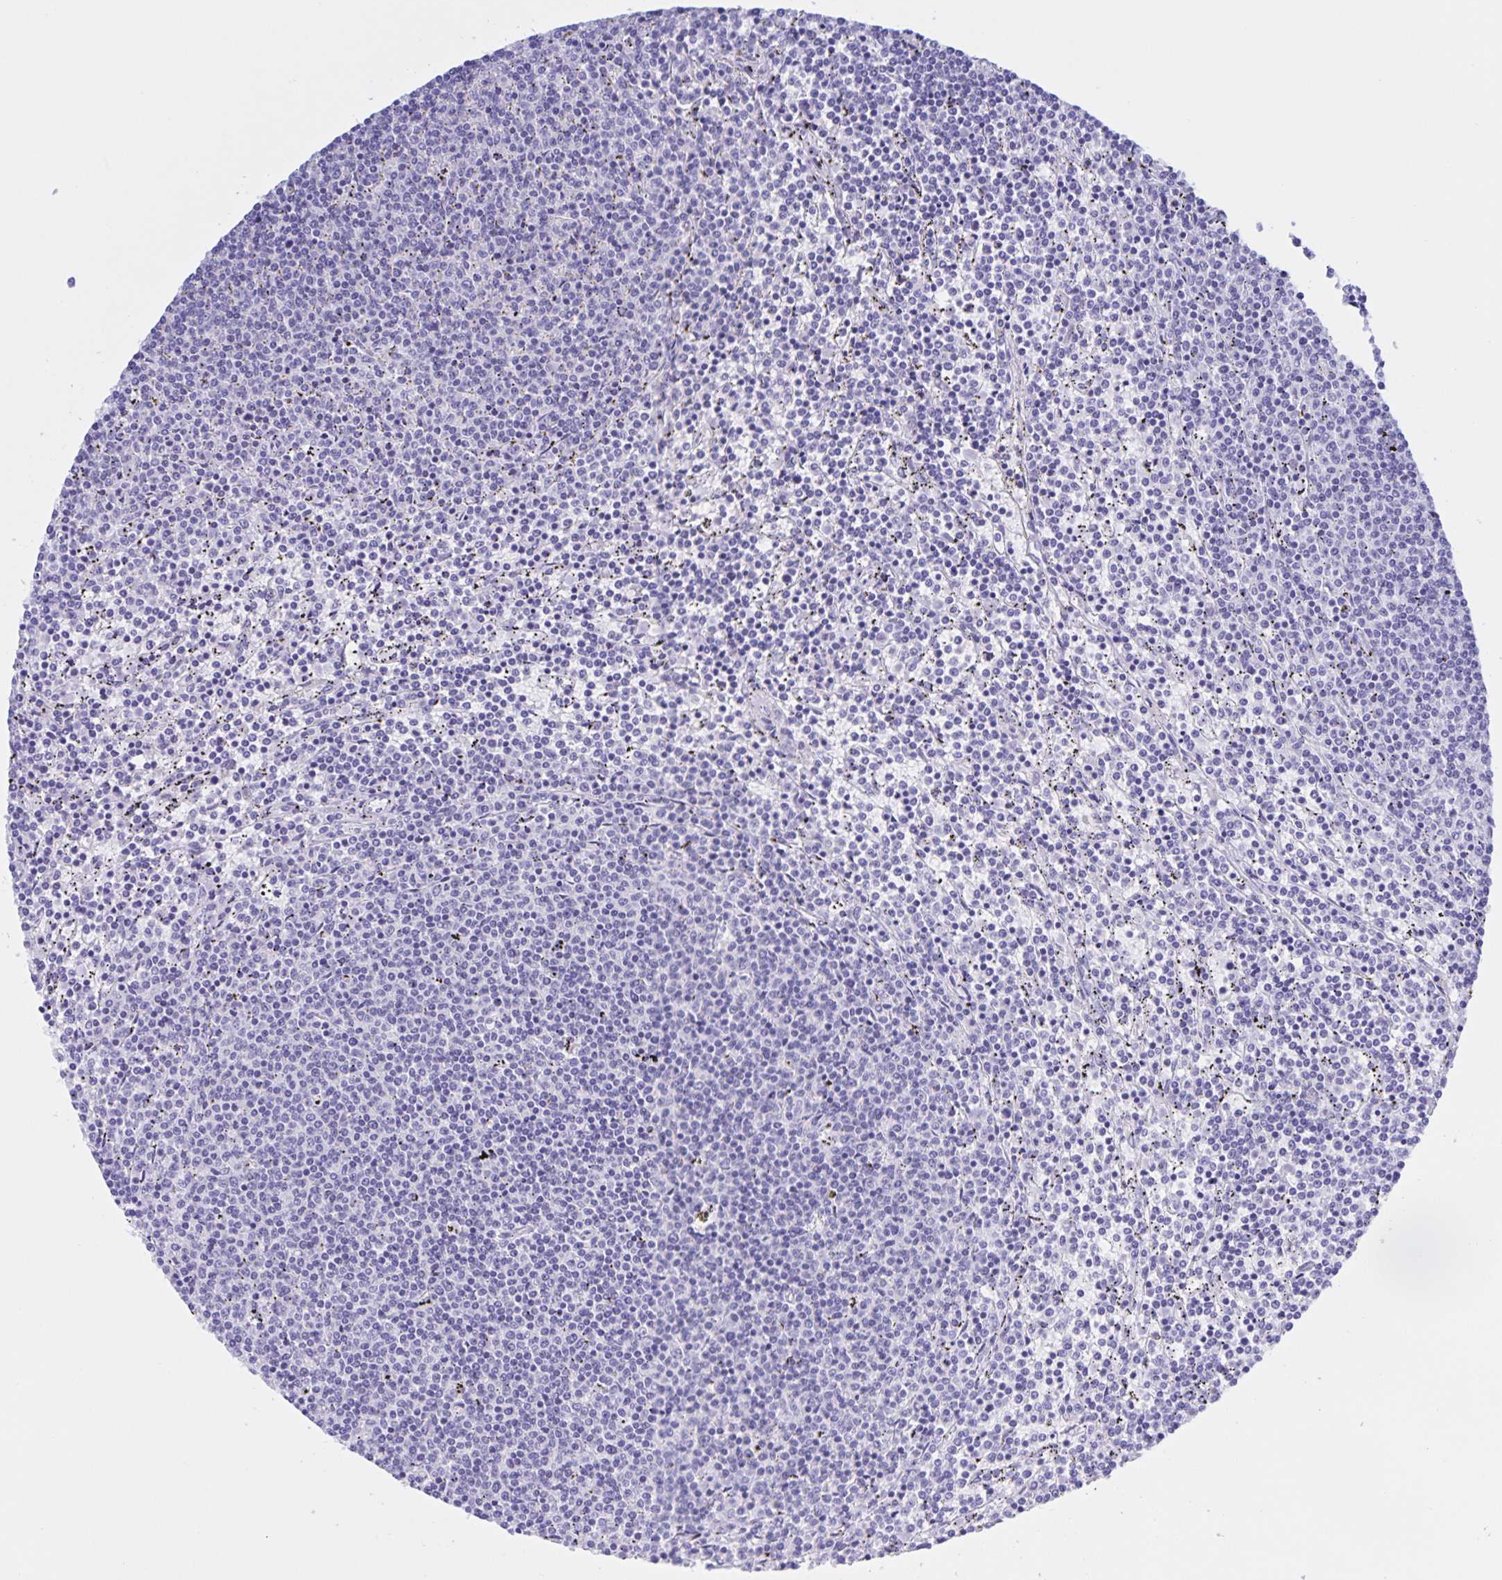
{"staining": {"intensity": "negative", "quantity": "none", "location": "none"}, "tissue": "lymphoma", "cell_type": "Tumor cells", "image_type": "cancer", "snomed": [{"axis": "morphology", "description": "Malignant lymphoma, non-Hodgkin's type, Low grade"}, {"axis": "topography", "description": "Spleen"}], "caption": "DAB immunohistochemical staining of malignant lymphoma, non-Hodgkin's type (low-grade) reveals no significant staining in tumor cells.", "gene": "CATSPER4", "patient": {"sex": "female", "age": 50}}